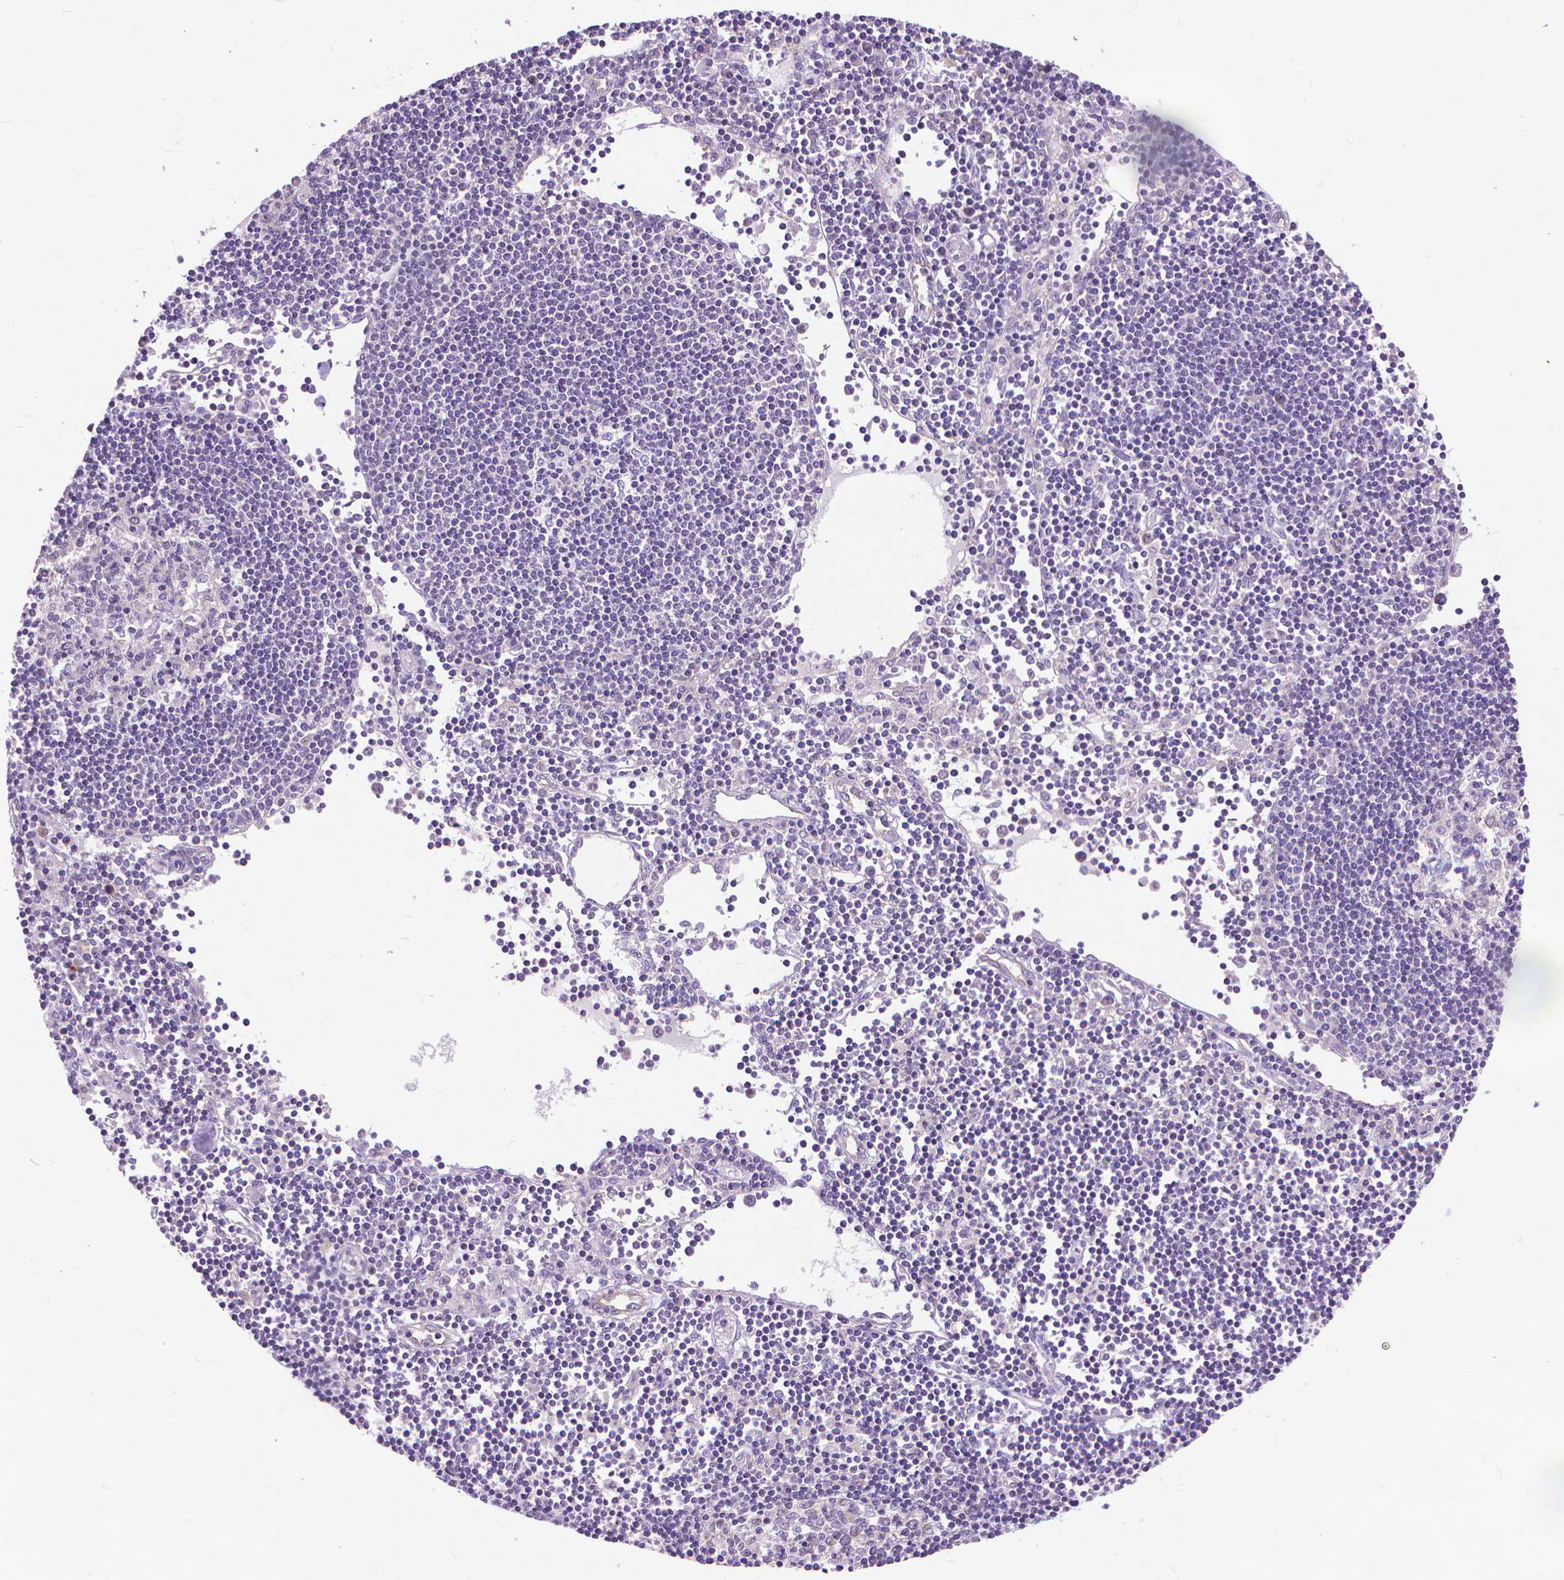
{"staining": {"intensity": "negative", "quantity": "none", "location": "none"}, "tissue": "lymph node", "cell_type": "Germinal center cells", "image_type": "normal", "snomed": [{"axis": "morphology", "description": "Normal tissue, NOS"}, {"axis": "topography", "description": "Lymph node"}], "caption": "IHC of benign human lymph node demonstrates no expression in germinal center cells.", "gene": "SYN1", "patient": {"sex": "female", "age": 65}}